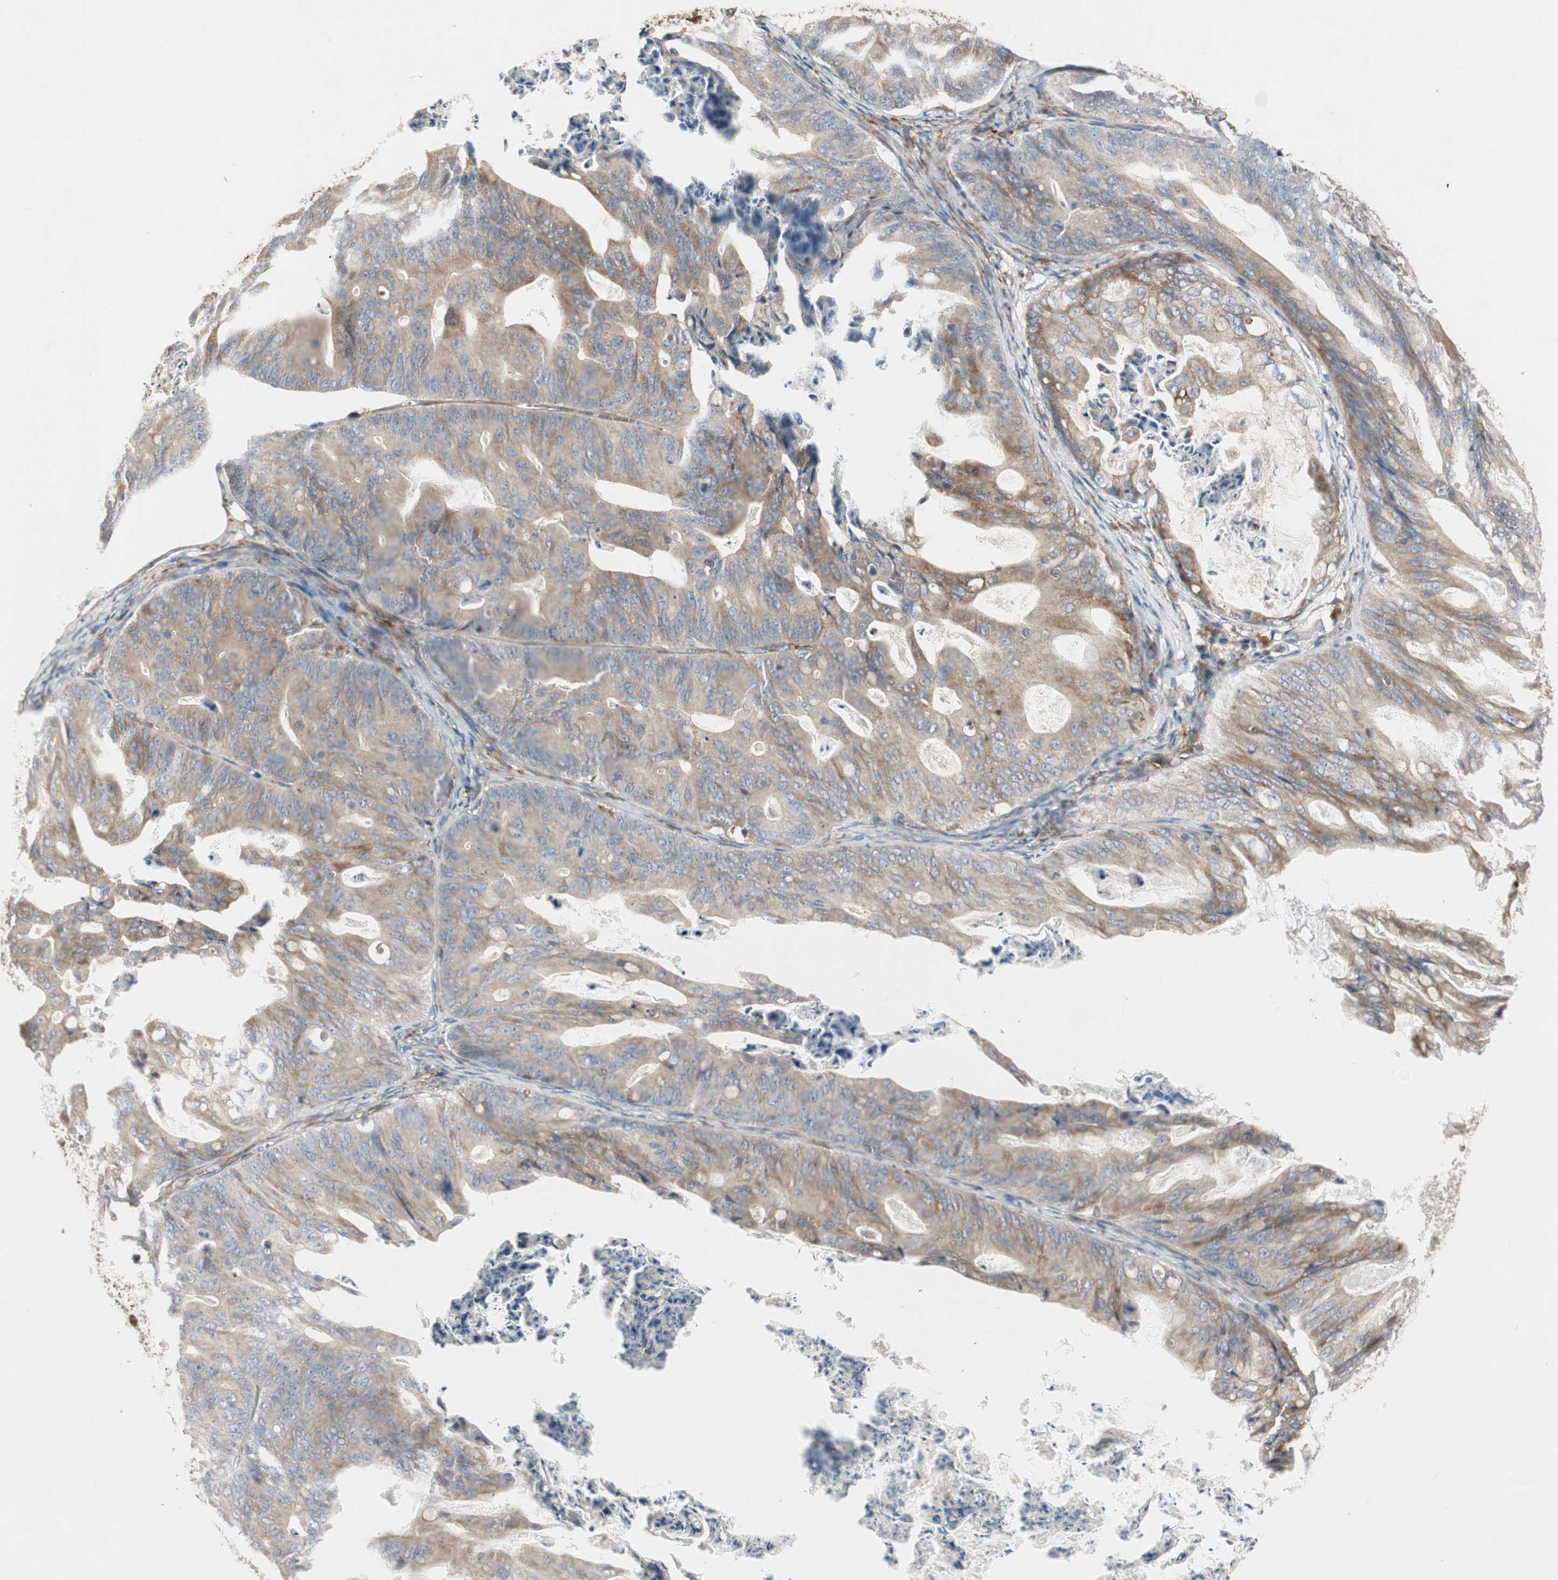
{"staining": {"intensity": "moderate", "quantity": ">75%", "location": "cytoplasmic/membranous"}, "tissue": "ovarian cancer", "cell_type": "Tumor cells", "image_type": "cancer", "snomed": [{"axis": "morphology", "description": "Cystadenocarcinoma, mucinous, NOS"}, {"axis": "topography", "description": "Ovary"}], "caption": "Human ovarian cancer (mucinous cystadenocarcinoma) stained with a protein marker demonstrates moderate staining in tumor cells.", "gene": "H6PD", "patient": {"sex": "female", "age": 37}}